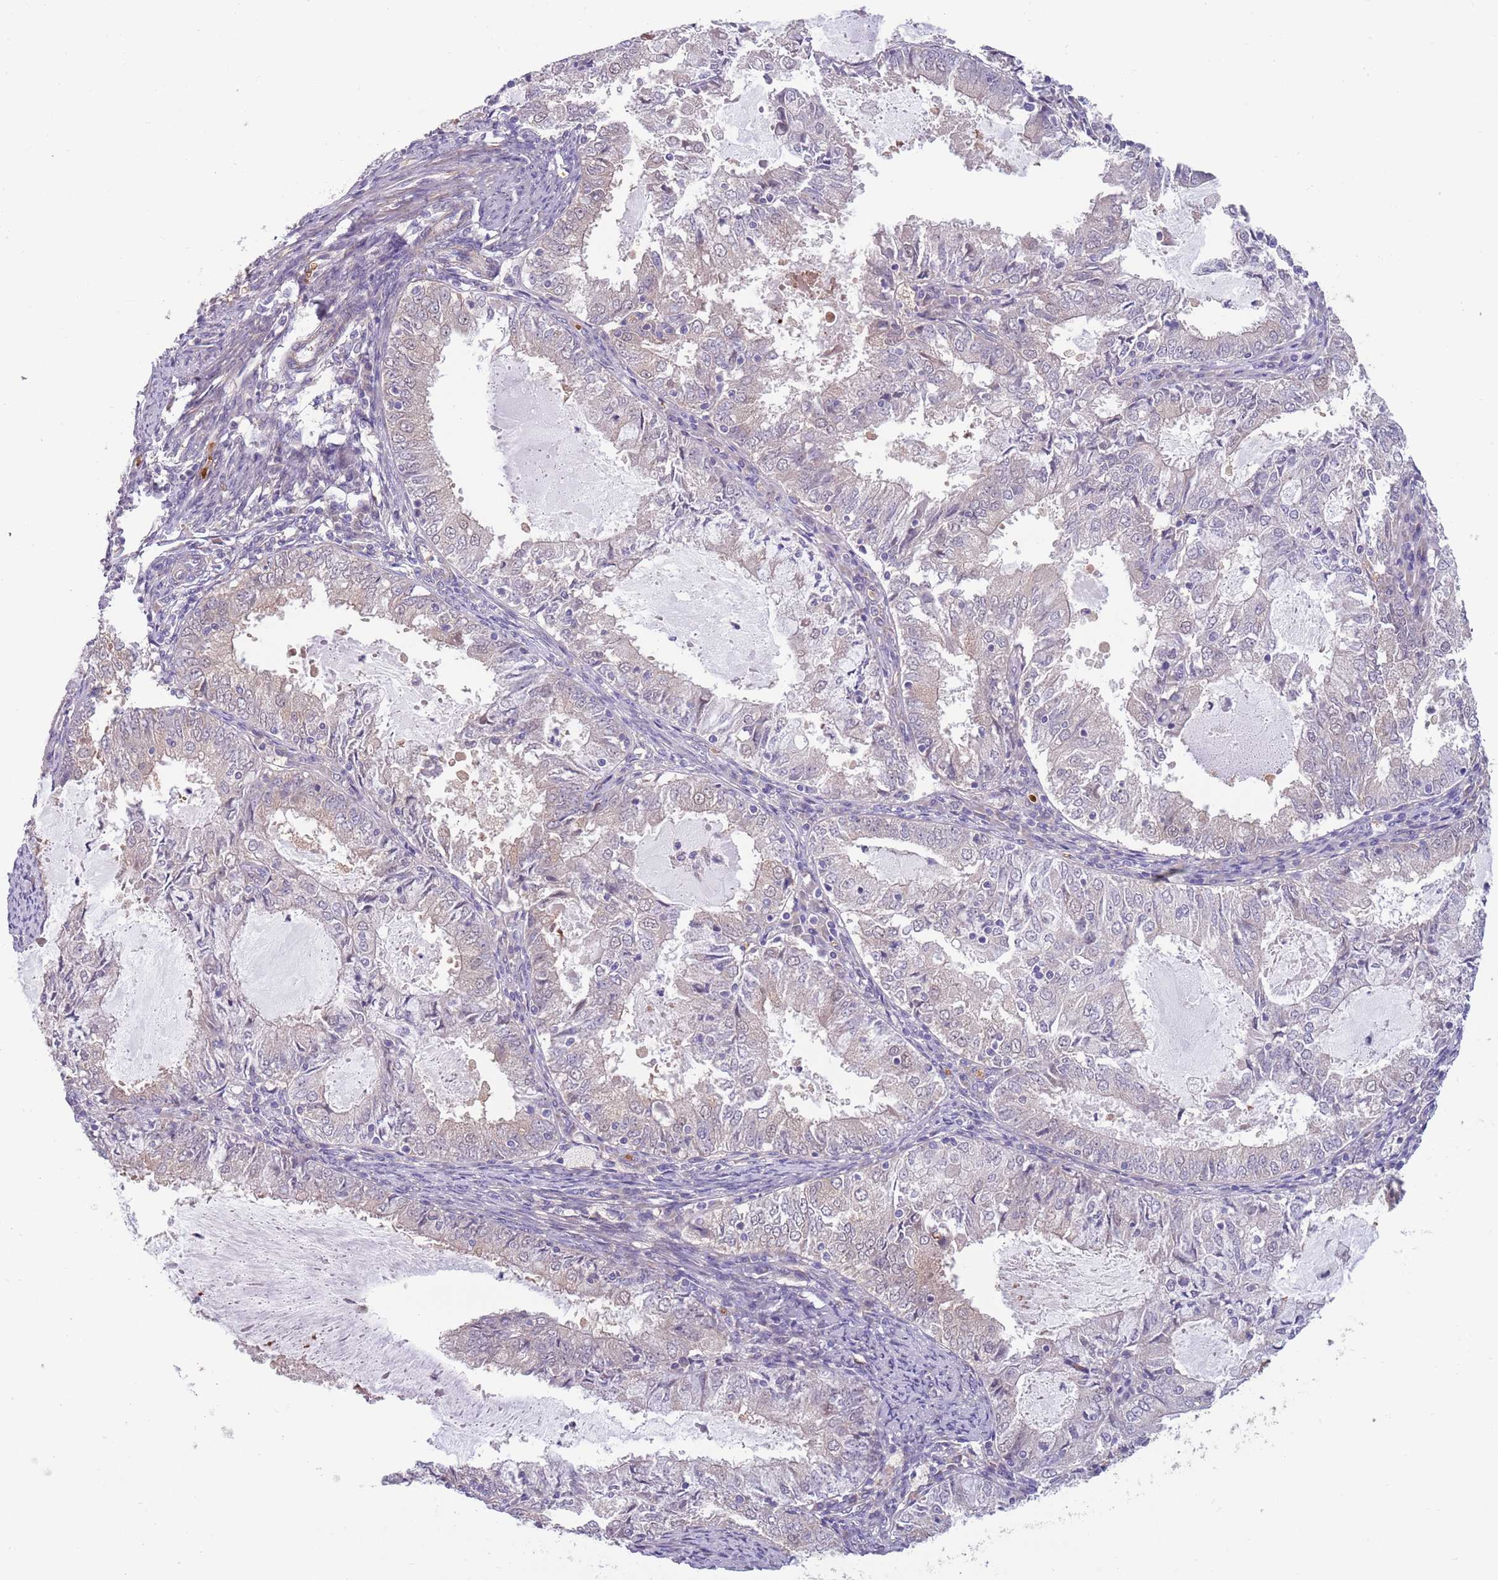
{"staining": {"intensity": "weak", "quantity": "<25%", "location": "cytoplasmic/membranous"}, "tissue": "endometrial cancer", "cell_type": "Tumor cells", "image_type": "cancer", "snomed": [{"axis": "morphology", "description": "Adenocarcinoma, NOS"}, {"axis": "topography", "description": "Endometrium"}], "caption": "Endometrial cancer (adenocarcinoma) stained for a protein using immunohistochemistry exhibits no staining tumor cells.", "gene": "CLNS1A", "patient": {"sex": "female", "age": 57}}